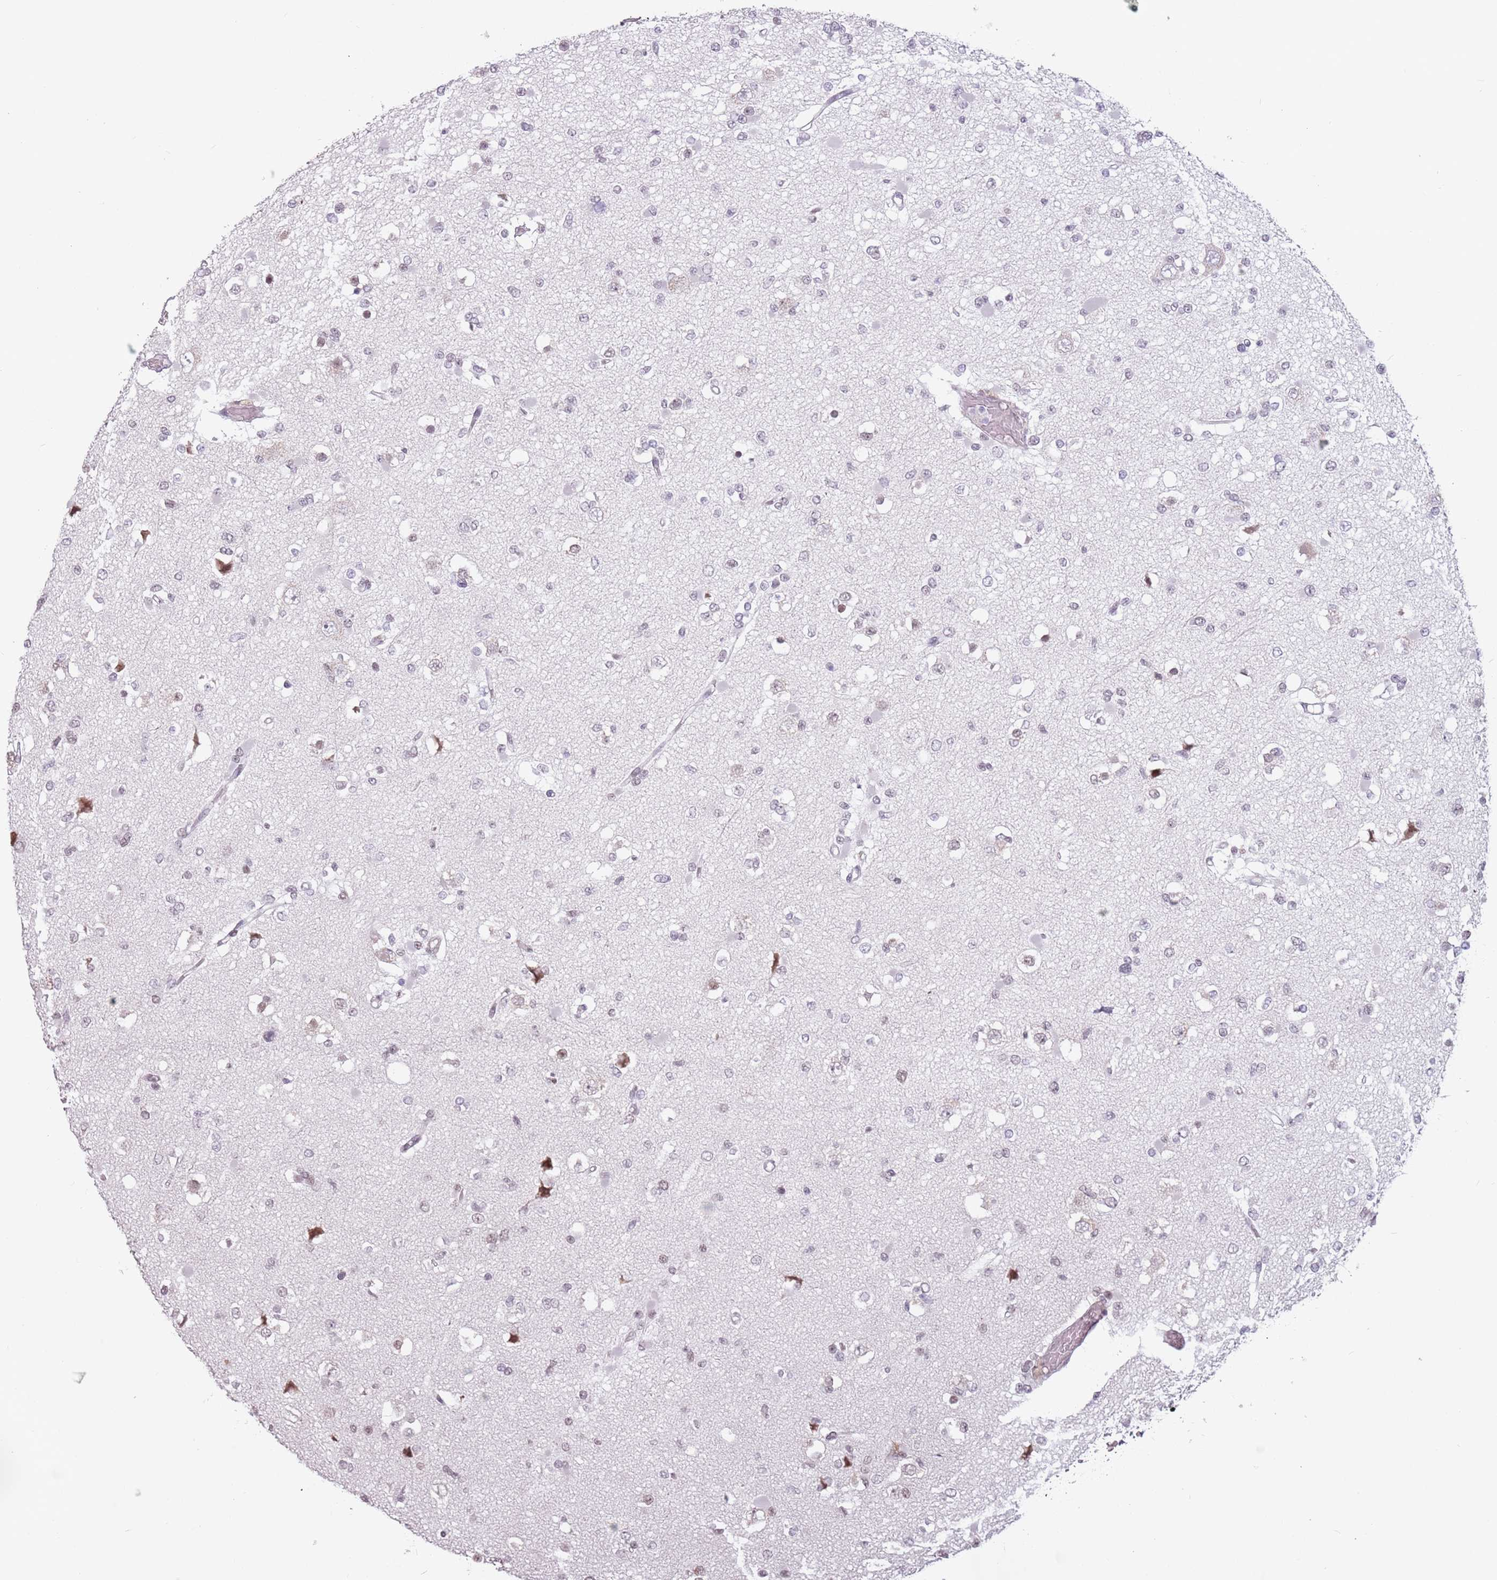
{"staining": {"intensity": "moderate", "quantity": "<25%", "location": "nuclear"}, "tissue": "glioma", "cell_type": "Tumor cells", "image_type": "cancer", "snomed": [{"axis": "morphology", "description": "Glioma, malignant, Low grade"}, {"axis": "topography", "description": "Brain"}], "caption": "A micrograph showing moderate nuclear expression in approximately <25% of tumor cells in malignant glioma (low-grade), as visualized by brown immunohistochemical staining.", "gene": "PTCHD1", "patient": {"sex": "female", "age": 22}}